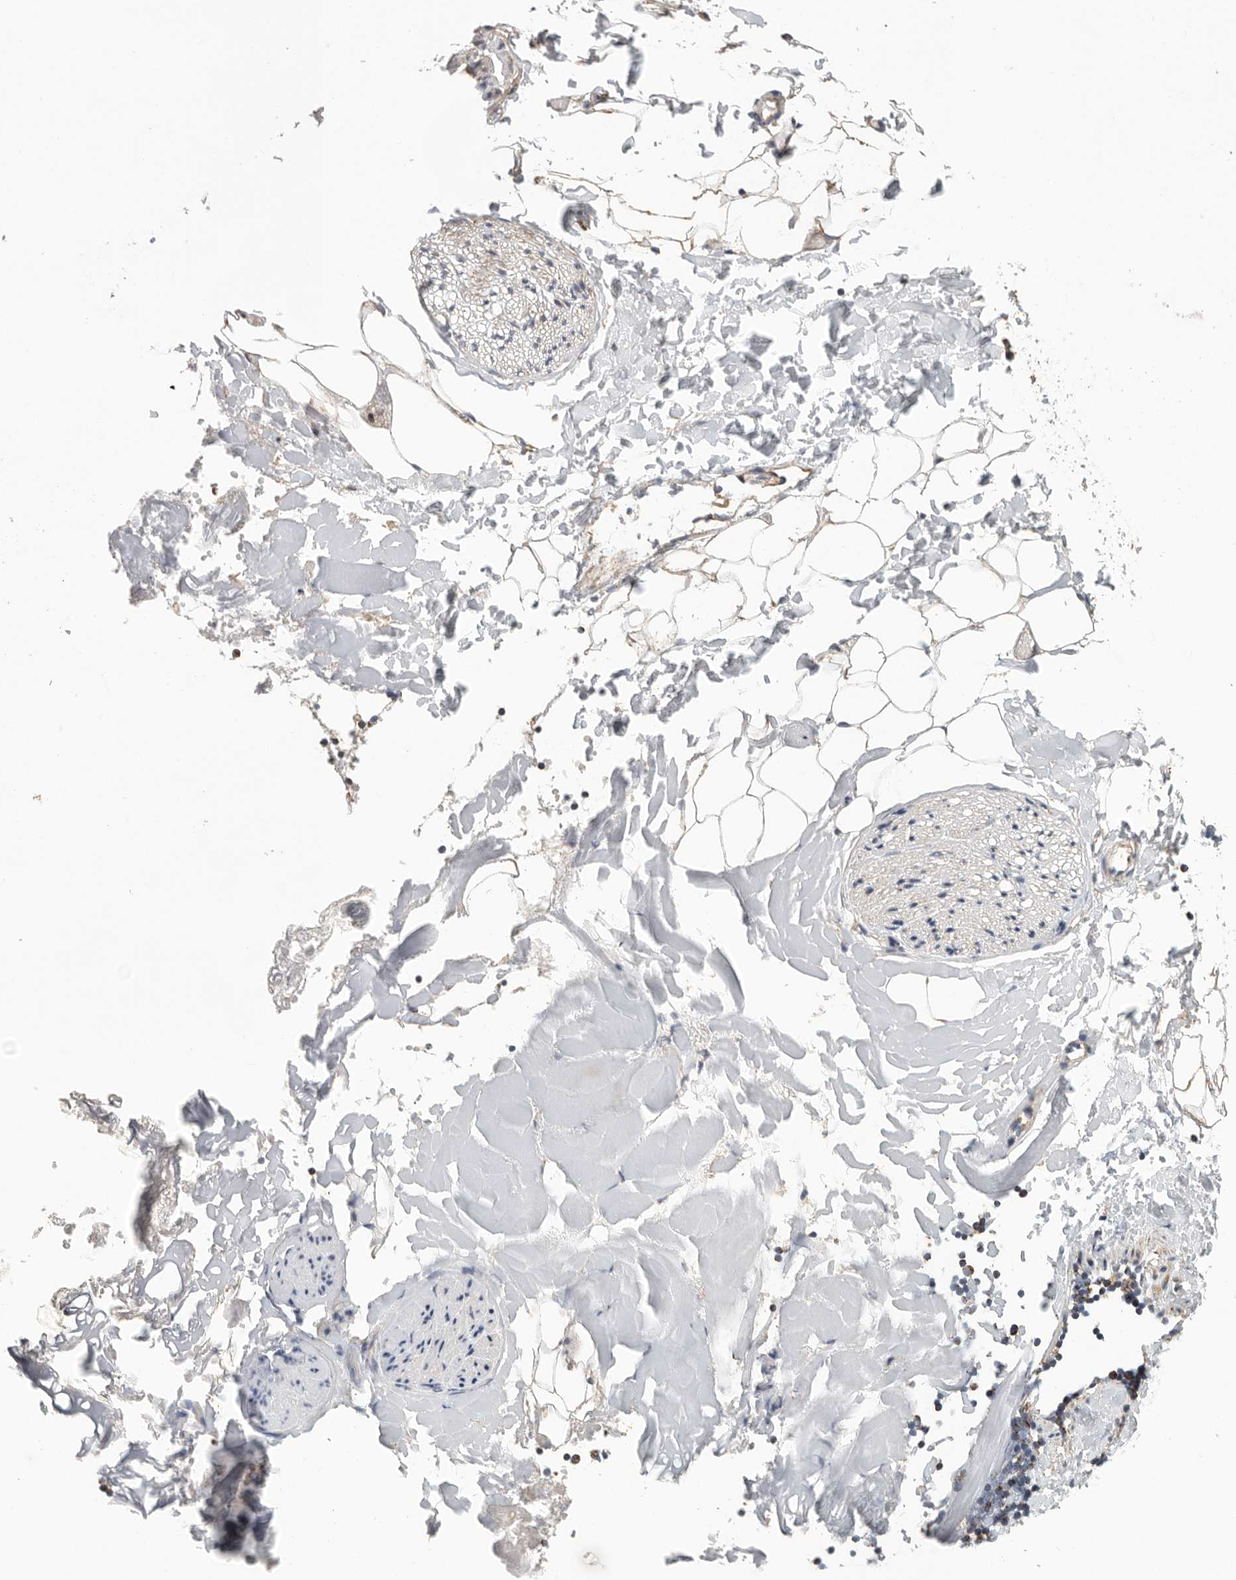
{"staining": {"intensity": "negative", "quantity": "none", "location": "none"}, "tissue": "adipose tissue", "cell_type": "Adipocytes", "image_type": "normal", "snomed": [{"axis": "morphology", "description": "Normal tissue, NOS"}, {"axis": "morphology", "description": "Adenocarcinoma, NOS"}, {"axis": "topography", "description": "Smooth muscle"}, {"axis": "topography", "description": "Colon"}], "caption": "IHC image of normal adipose tissue: human adipose tissue stained with DAB reveals no significant protein positivity in adipocytes. The staining is performed using DAB brown chromogen with nuclei counter-stained in using hematoxylin.", "gene": "FKBP8", "patient": {"sex": "male", "age": 14}}